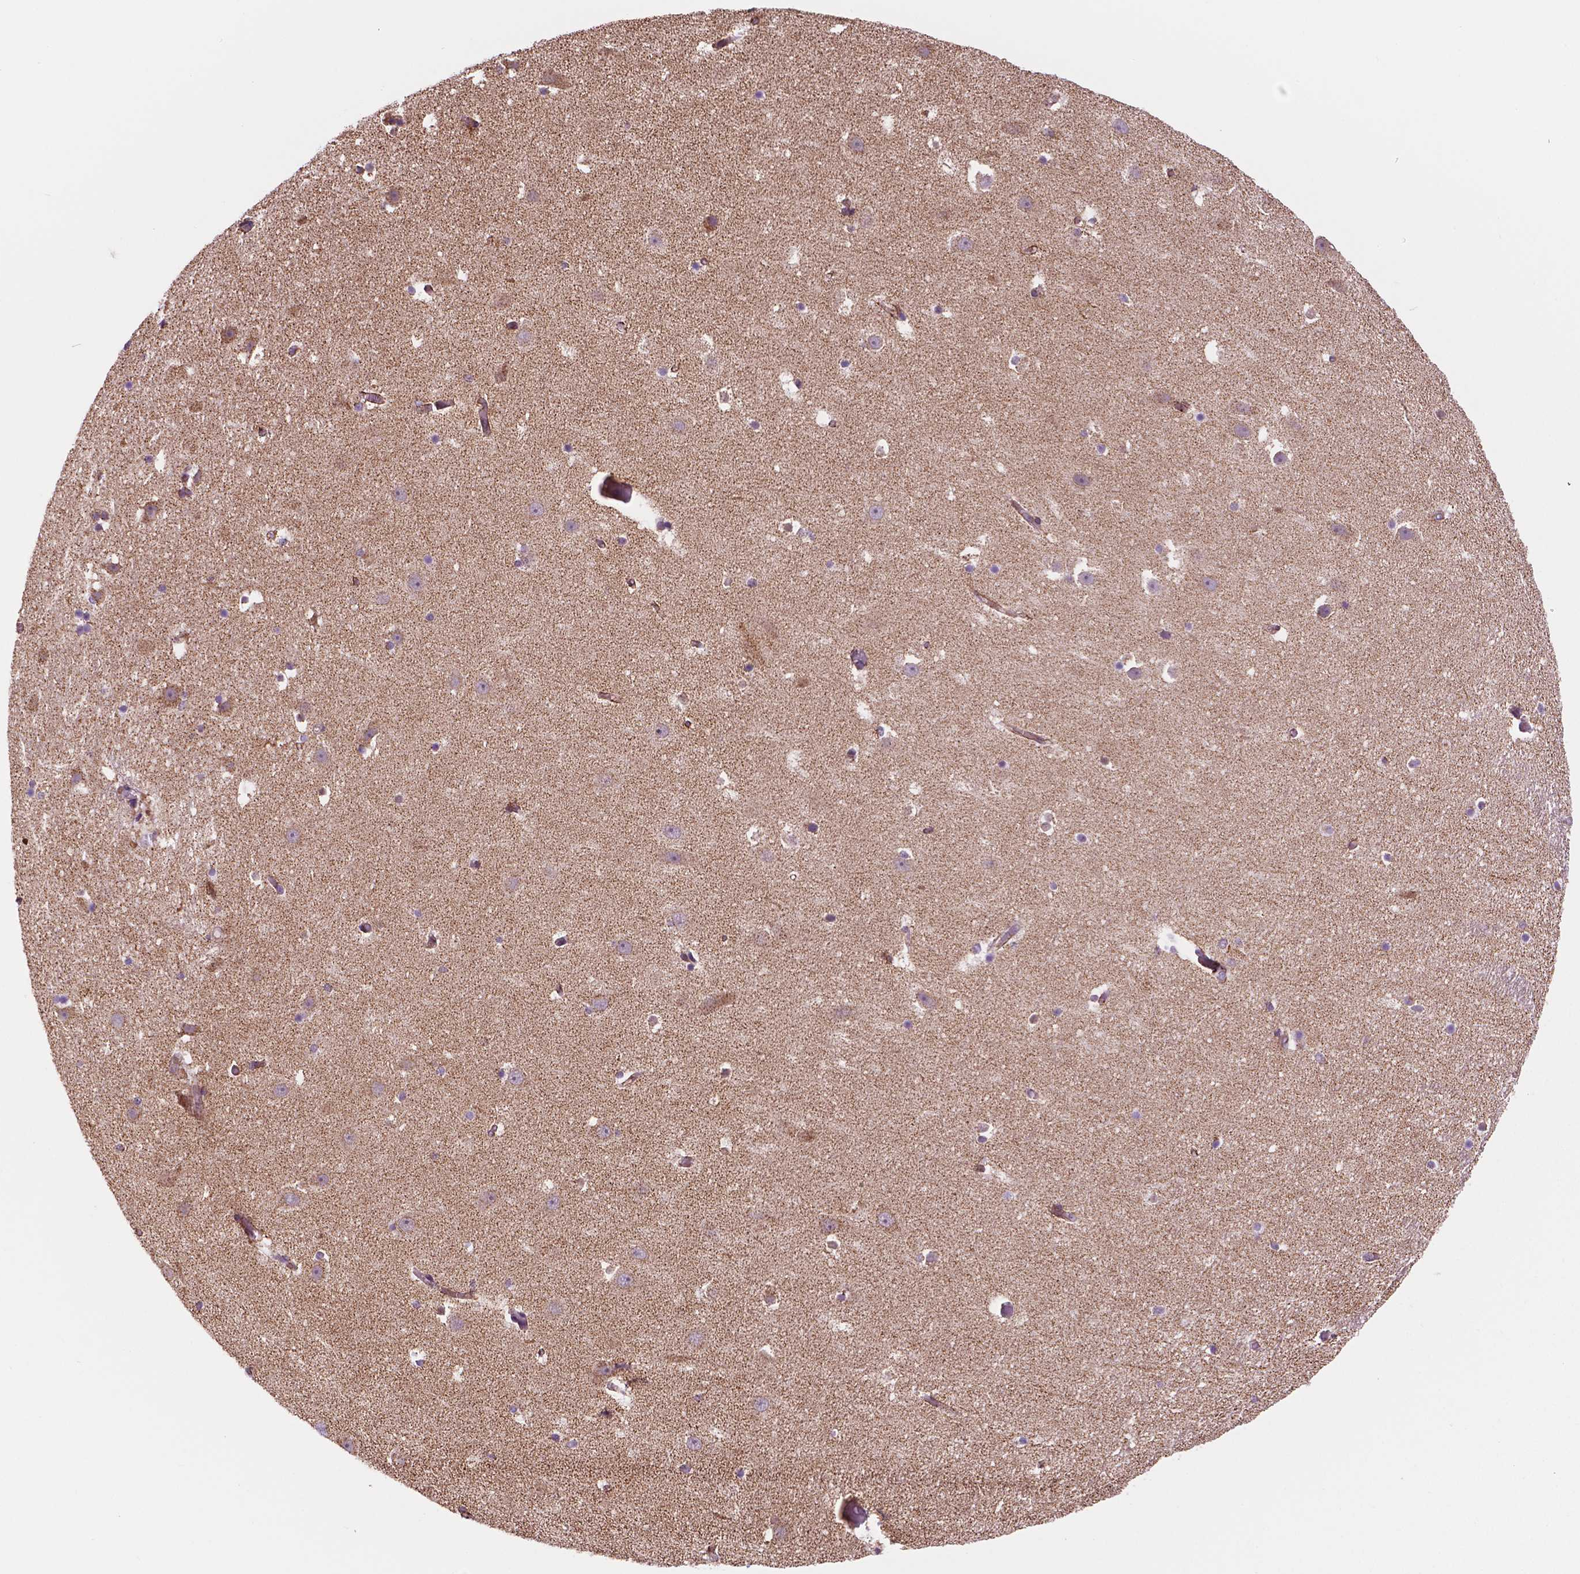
{"staining": {"intensity": "moderate", "quantity": "<25%", "location": "cytoplasmic/membranous"}, "tissue": "hippocampus", "cell_type": "Glial cells", "image_type": "normal", "snomed": [{"axis": "morphology", "description": "Normal tissue, NOS"}, {"axis": "topography", "description": "Hippocampus"}], "caption": "The micrograph displays immunohistochemical staining of unremarkable hippocampus. There is moderate cytoplasmic/membranous staining is present in approximately <25% of glial cells. (DAB = brown stain, brightfield microscopy at high magnification).", "gene": "GEMIN4", "patient": {"sex": "male", "age": 26}}